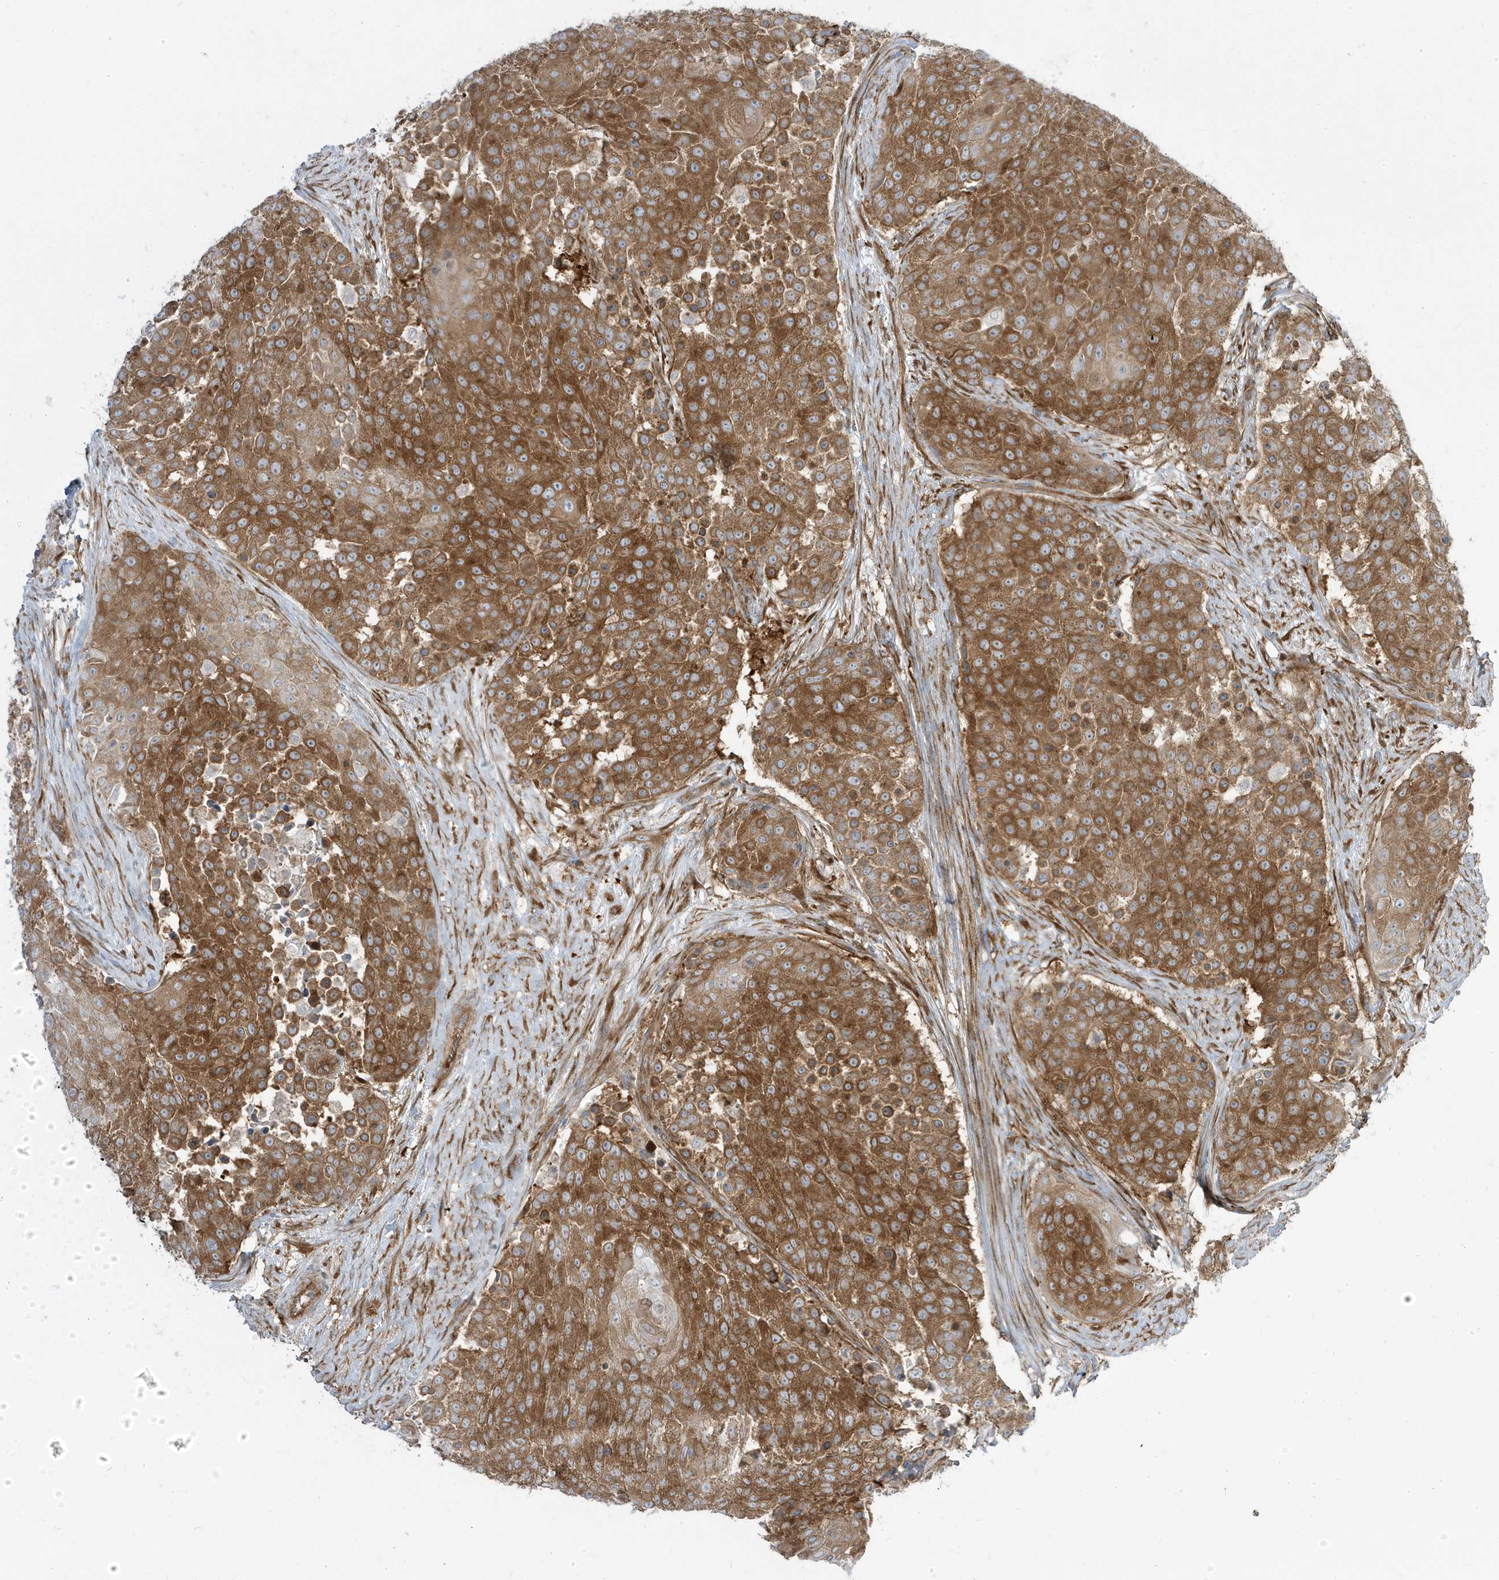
{"staining": {"intensity": "moderate", "quantity": ">75%", "location": "cytoplasmic/membranous"}, "tissue": "urothelial cancer", "cell_type": "Tumor cells", "image_type": "cancer", "snomed": [{"axis": "morphology", "description": "Urothelial carcinoma, High grade"}, {"axis": "topography", "description": "Urinary bladder"}], "caption": "Urothelial cancer stained for a protein (brown) reveals moderate cytoplasmic/membranous positive expression in about >75% of tumor cells.", "gene": "STAM", "patient": {"sex": "female", "age": 63}}